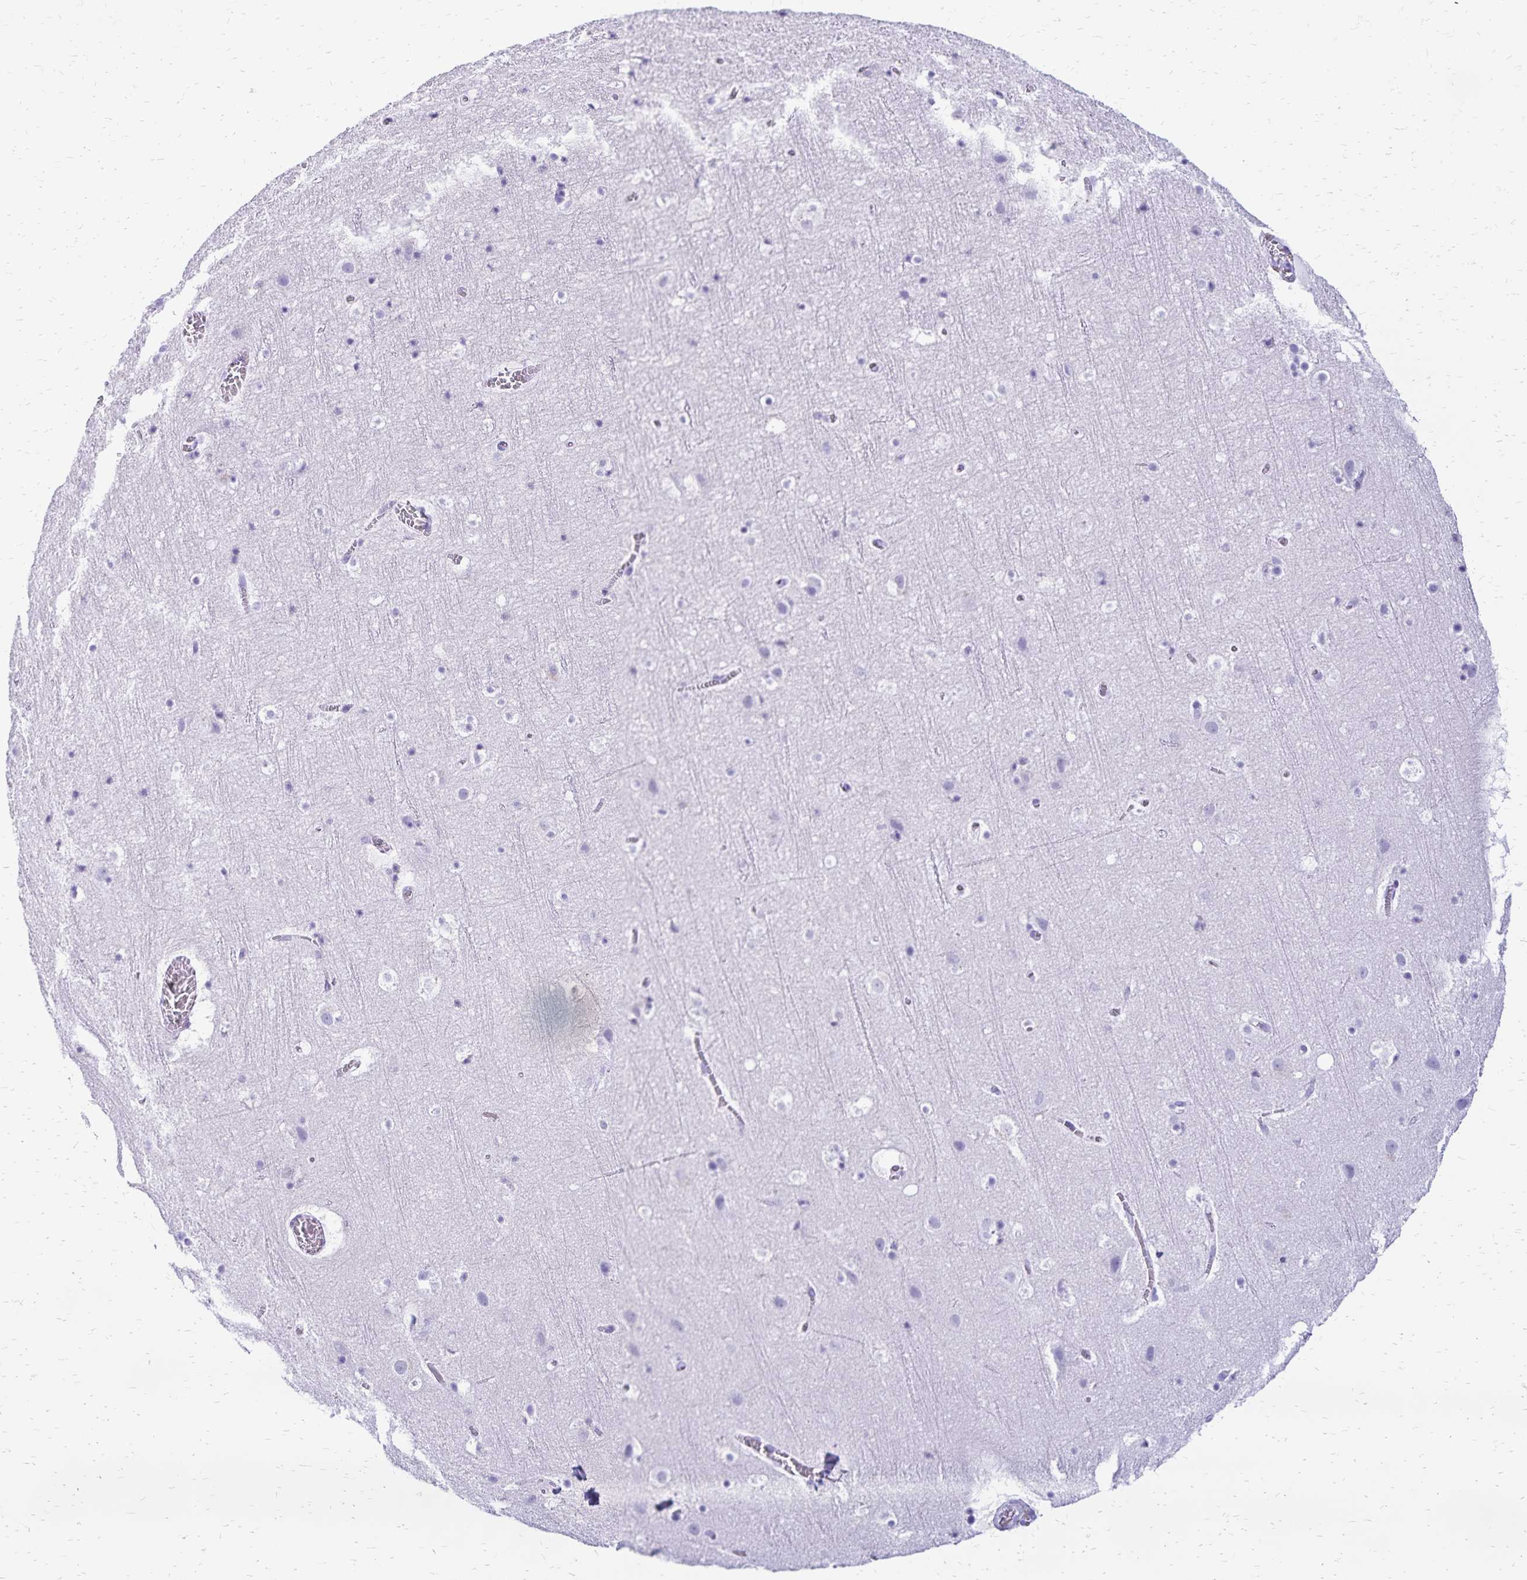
{"staining": {"intensity": "moderate", "quantity": "<25%", "location": "cytoplasmic/membranous"}, "tissue": "cerebral cortex", "cell_type": "Endothelial cells", "image_type": "normal", "snomed": [{"axis": "morphology", "description": "Normal tissue, NOS"}, {"axis": "topography", "description": "Cerebral cortex"}], "caption": "Immunohistochemistry (IHC) of normal human cerebral cortex reveals low levels of moderate cytoplasmic/membranous staining in approximately <25% of endothelial cells.", "gene": "CD27", "patient": {"sex": "female", "age": 42}}